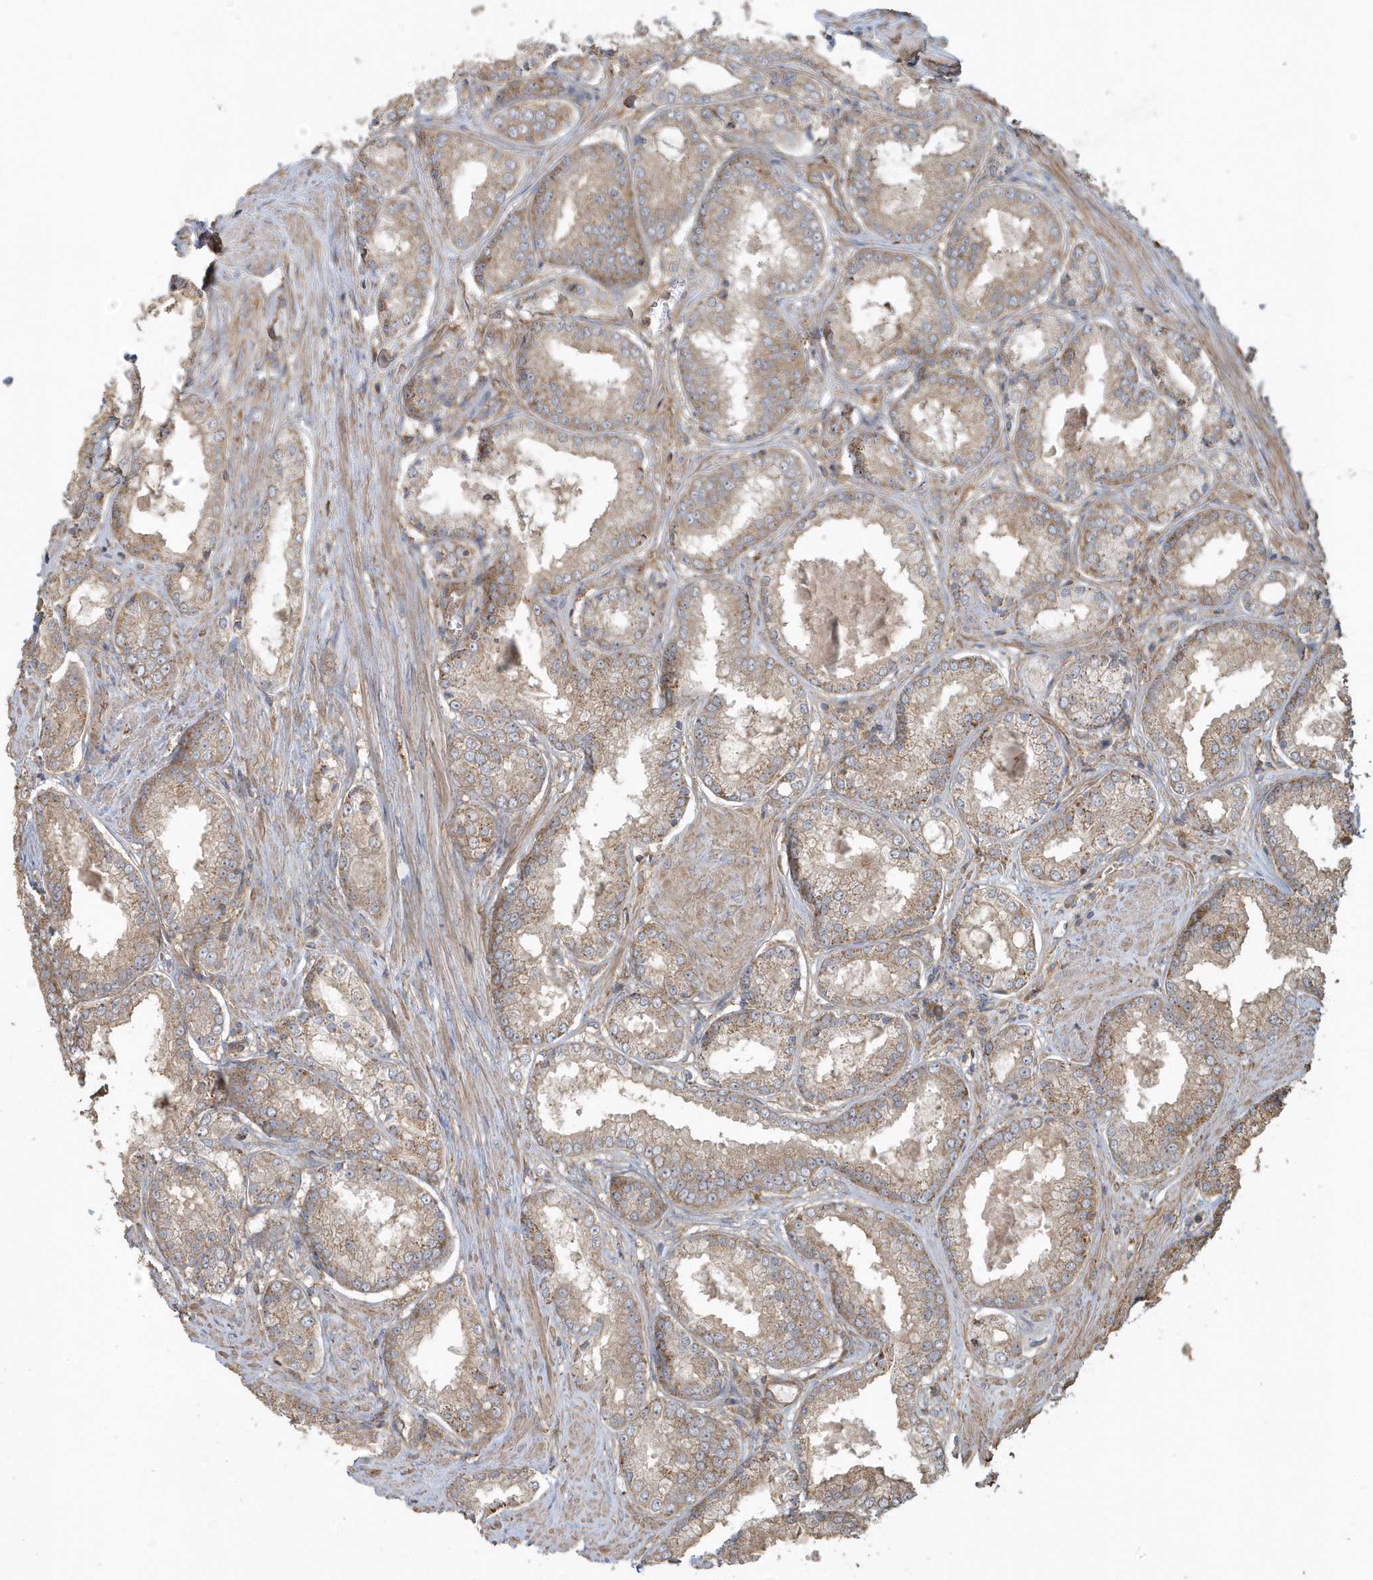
{"staining": {"intensity": "moderate", "quantity": "25%-75%", "location": "cytoplasmic/membranous"}, "tissue": "prostate cancer", "cell_type": "Tumor cells", "image_type": "cancer", "snomed": [{"axis": "morphology", "description": "Adenocarcinoma, Low grade"}, {"axis": "topography", "description": "Prostate"}], "caption": "Immunohistochemistry (IHC) of human adenocarcinoma (low-grade) (prostate) displays medium levels of moderate cytoplasmic/membranous staining in about 25%-75% of tumor cells.", "gene": "TRAIP", "patient": {"sex": "male", "age": 64}}